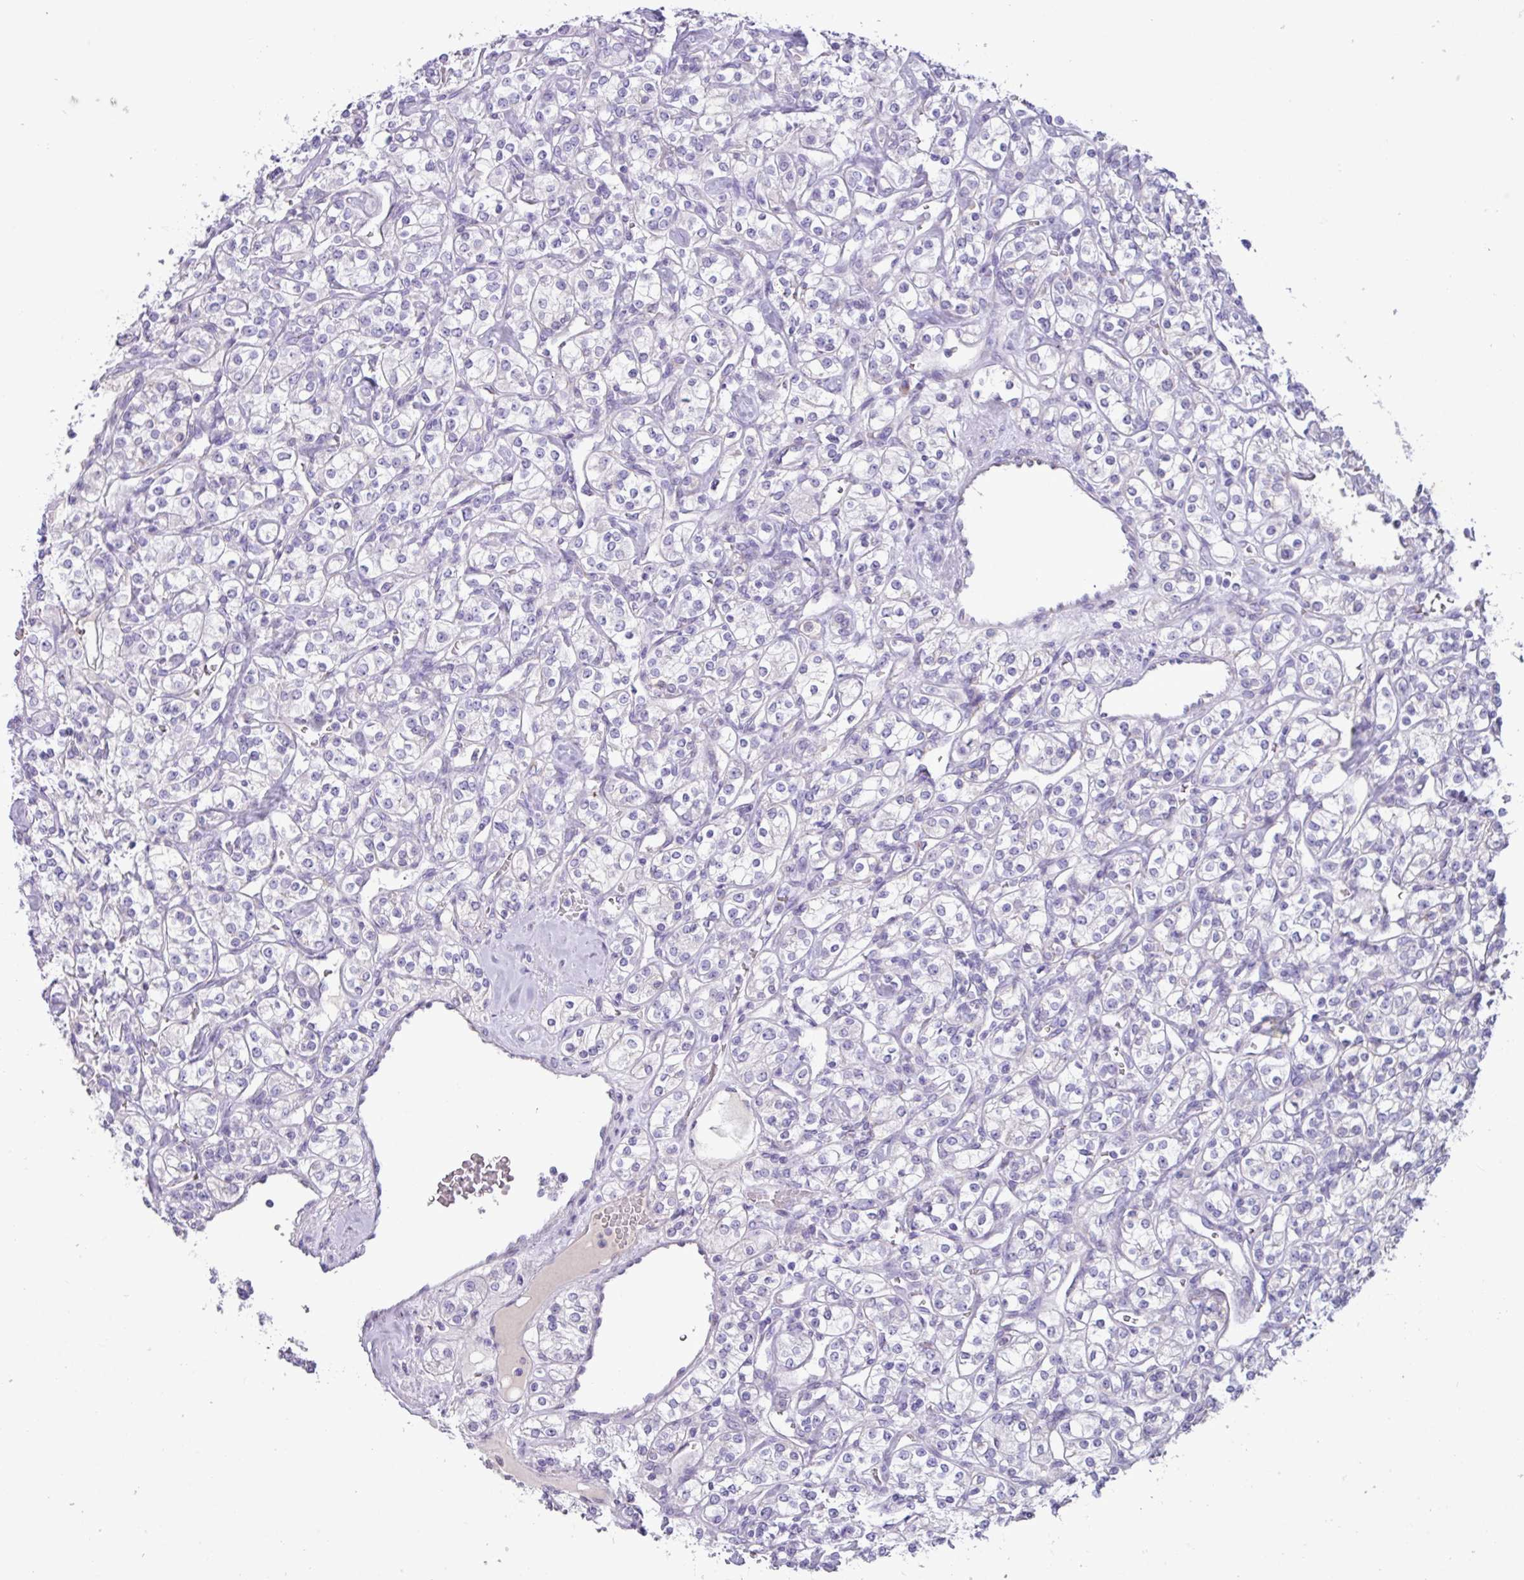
{"staining": {"intensity": "negative", "quantity": "none", "location": "none"}, "tissue": "renal cancer", "cell_type": "Tumor cells", "image_type": "cancer", "snomed": [{"axis": "morphology", "description": "Adenocarcinoma, NOS"}, {"axis": "topography", "description": "Kidney"}], "caption": "This photomicrograph is of renal cancer stained with IHC to label a protein in brown with the nuclei are counter-stained blue. There is no positivity in tumor cells. Nuclei are stained in blue.", "gene": "STIMATE", "patient": {"sex": "male", "age": 77}}